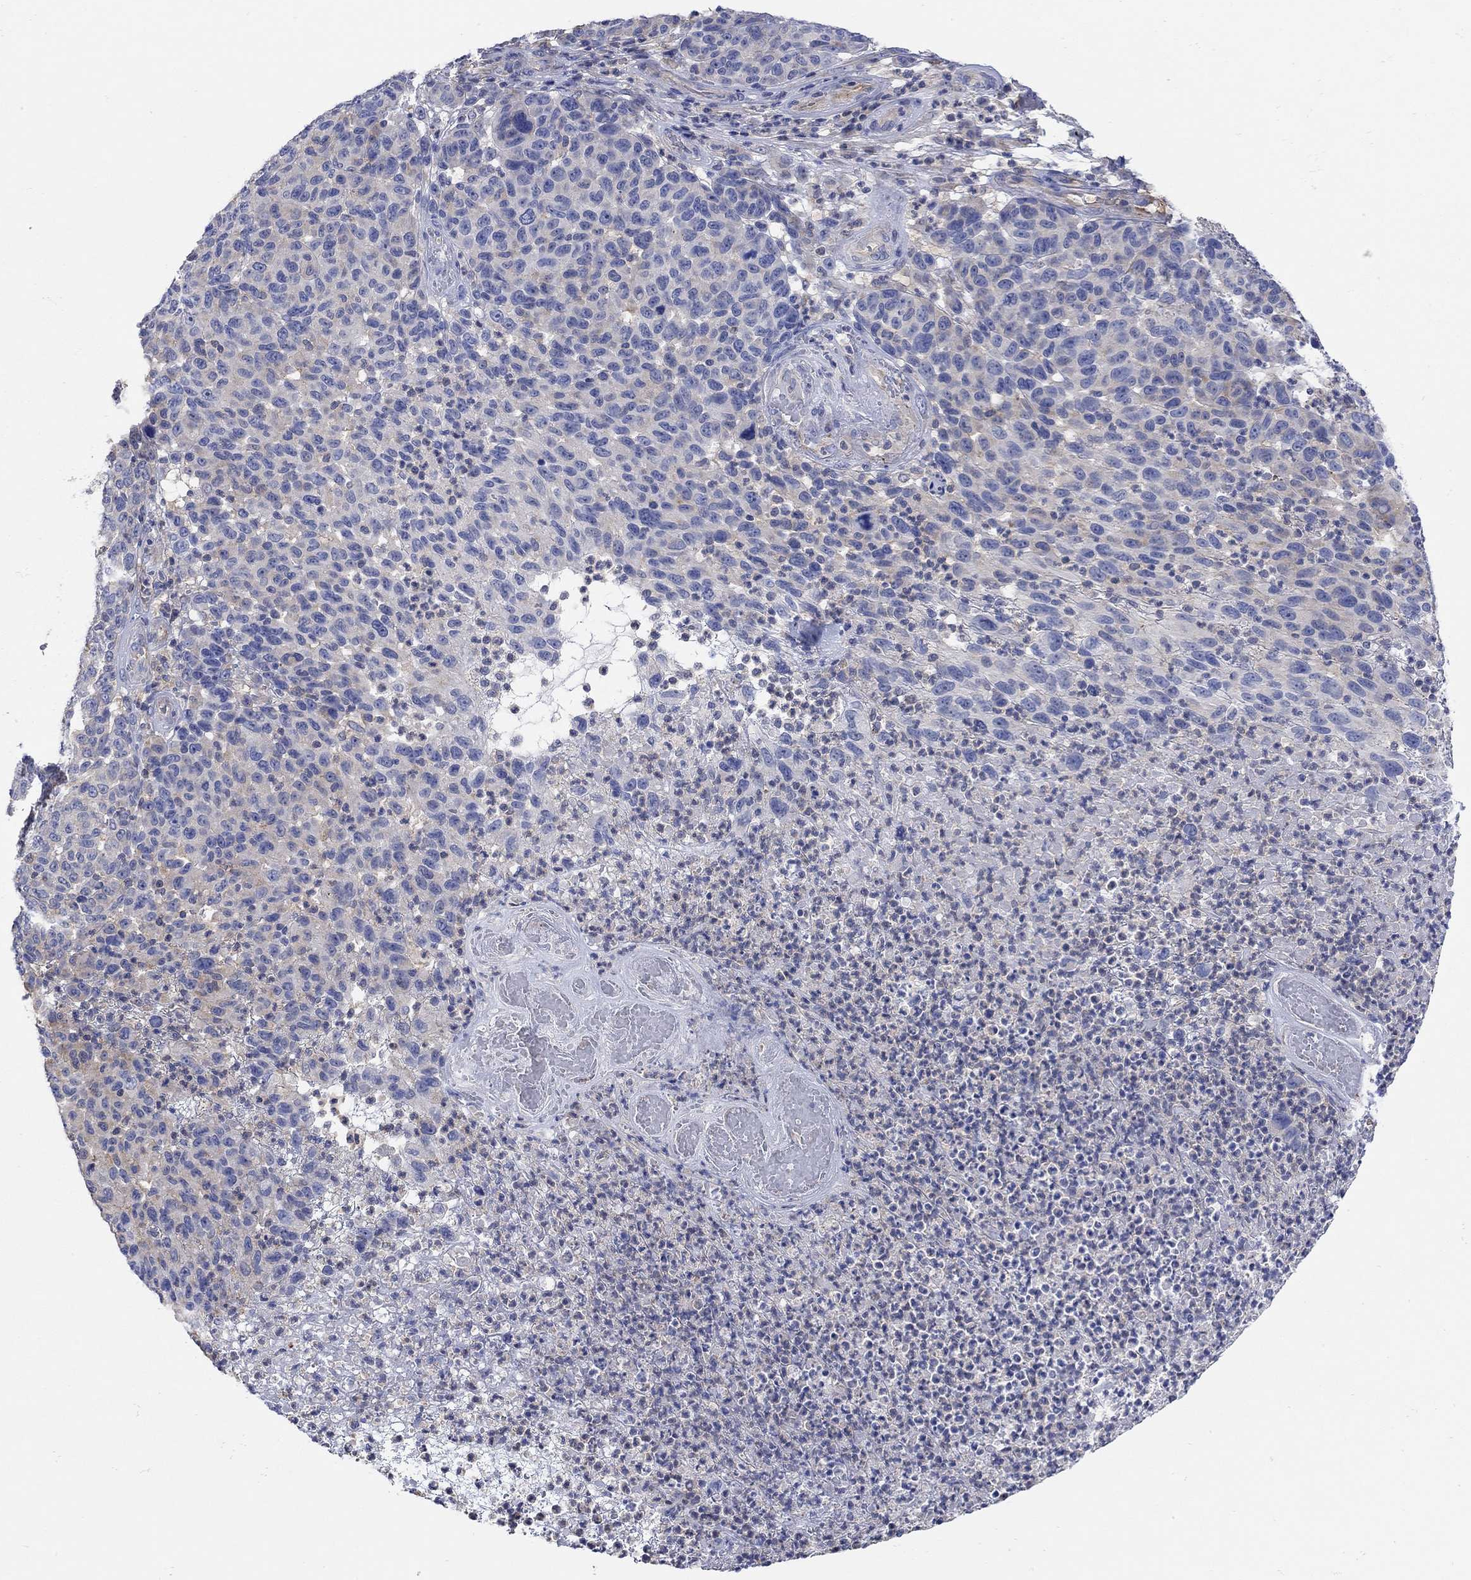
{"staining": {"intensity": "negative", "quantity": "none", "location": "none"}, "tissue": "melanoma", "cell_type": "Tumor cells", "image_type": "cancer", "snomed": [{"axis": "morphology", "description": "Malignant melanoma, NOS"}, {"axis": "topography", "description": "Skin"}], "caption": "Immunohistochemistry image of malignant melanoma stained for a protein (brown), which exhibits no staining in tumor cells.", "gene": "TEKT3", "patient": {"sex": "male", "age": 59}}